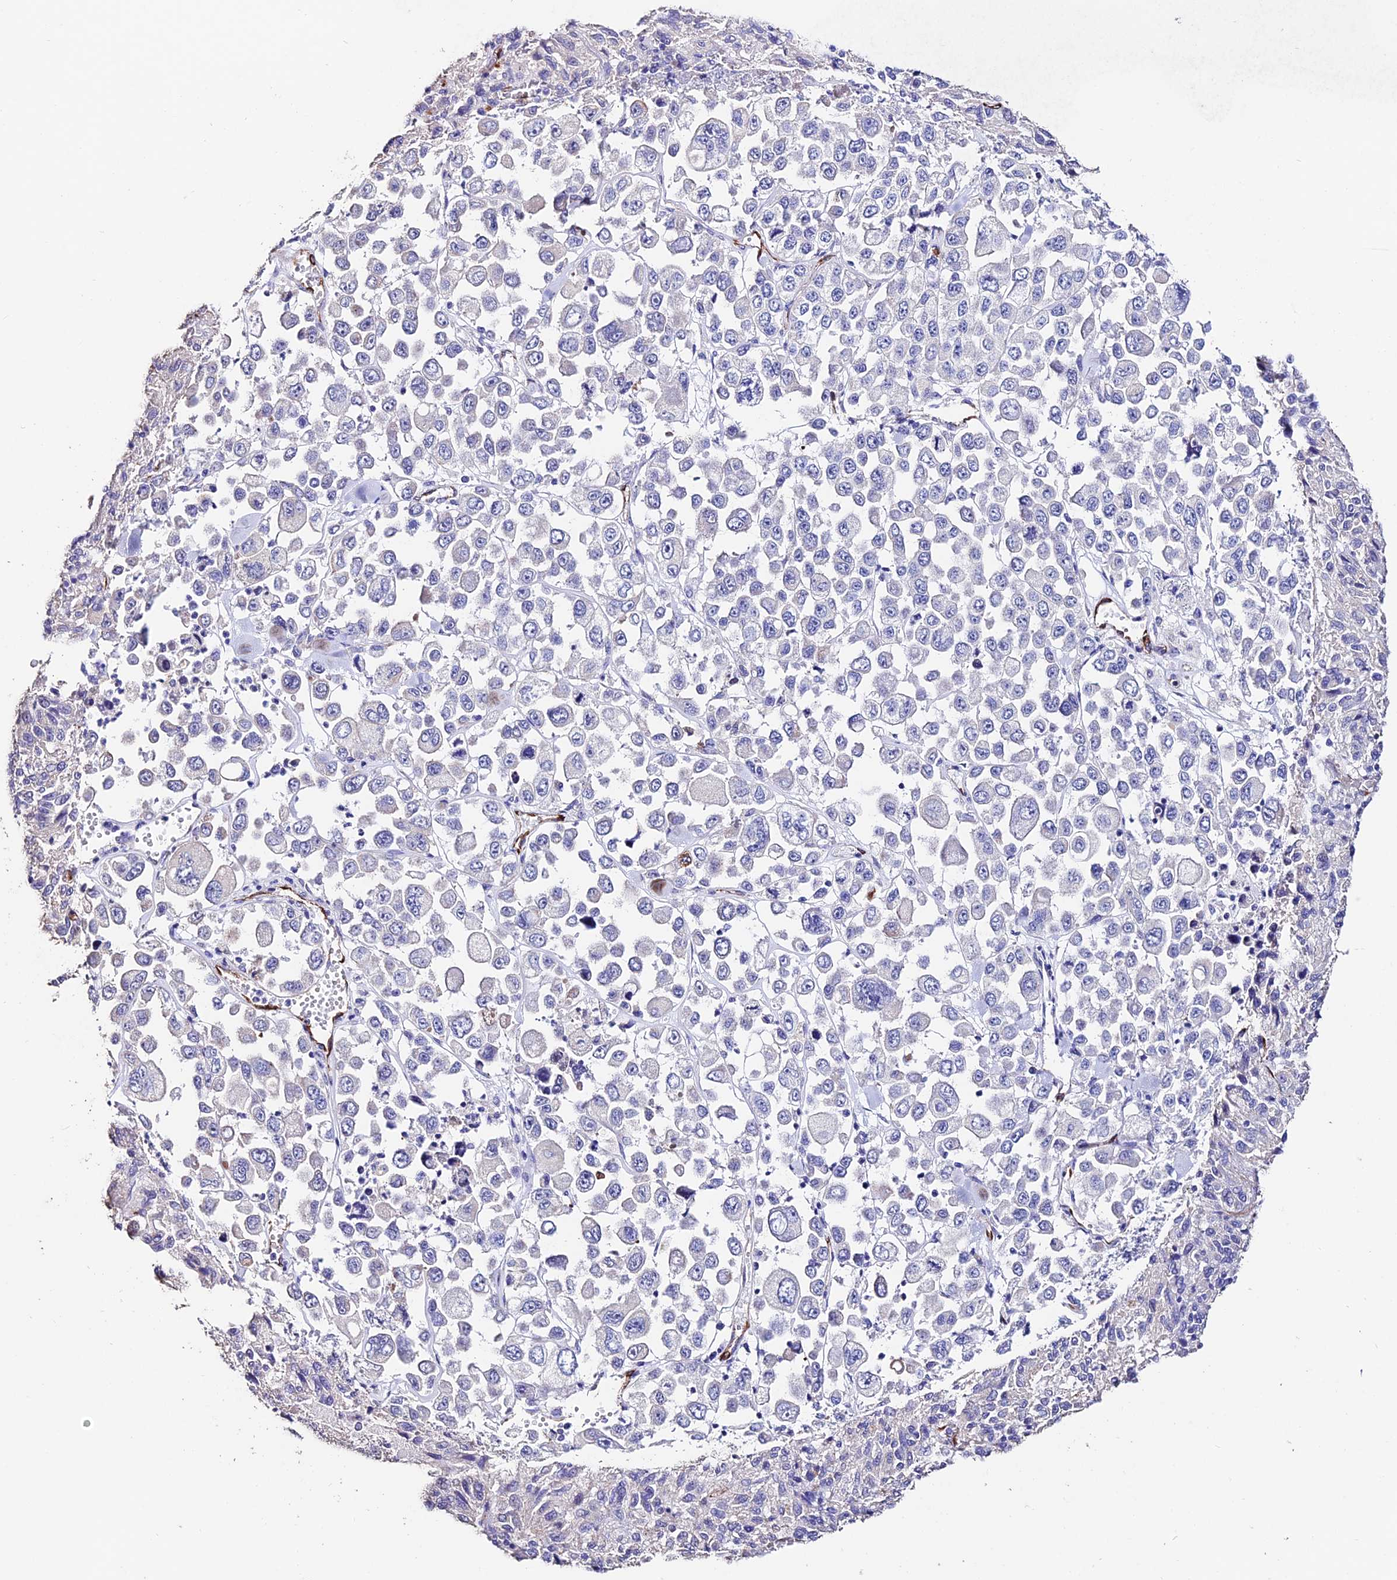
{"staining": {"intensity": "negative", "quantity": "none", "location": "none"}, "tissue": "melanoma", "cell_type": "Tumor cells", "image_type": "cancer", "snomed": [{"axis": "morphology", "description": "Malignant melanoma, Metastatic site"}, {"axis": "topography", "description": "Lymph node"}], "caption": "Image shows no significant protein expression in tumor cells of melanoma.", "gene": "ESM1", "patient": {"sex": "female", "age": 54}}